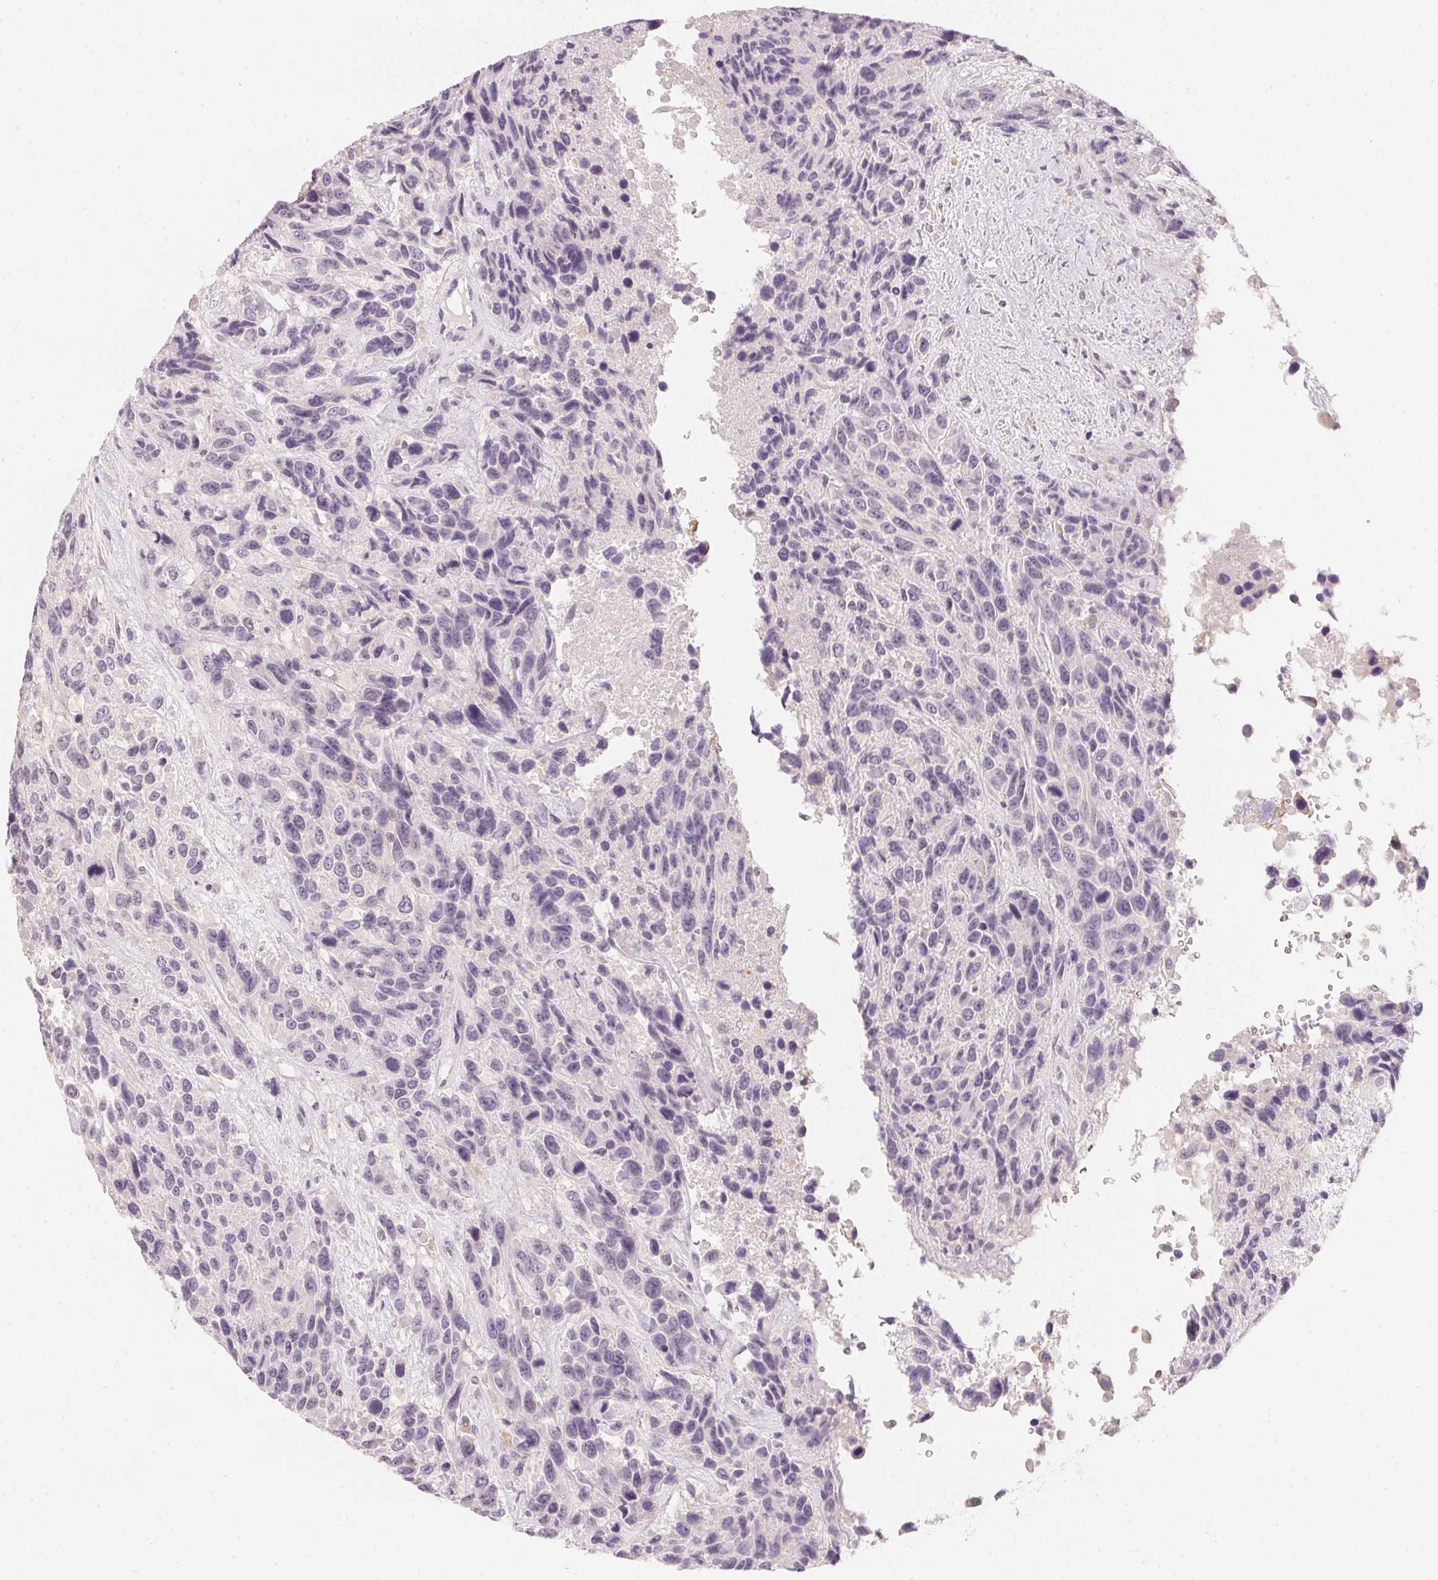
{"staining": {"intensity": "negative", "quantity": "none", "location": "none"}, "tissue": "urothelial cancer", "cell_type": "Tumor cells", "image_type": "cancer", "snomed": [{"axis": "morphology", "description": "Urothelial carcinoma, High grade"}, {"axis": "topography", "description": "Urinary bladder"}], "caption": "An image of human urothelial carcinoma (high-grade) is negative for staining in tumor cells. (IHC, brightfield microscopy, high magnification).", "gene": "CFAP276", "patient": {"sex": "female", "age": 70}}